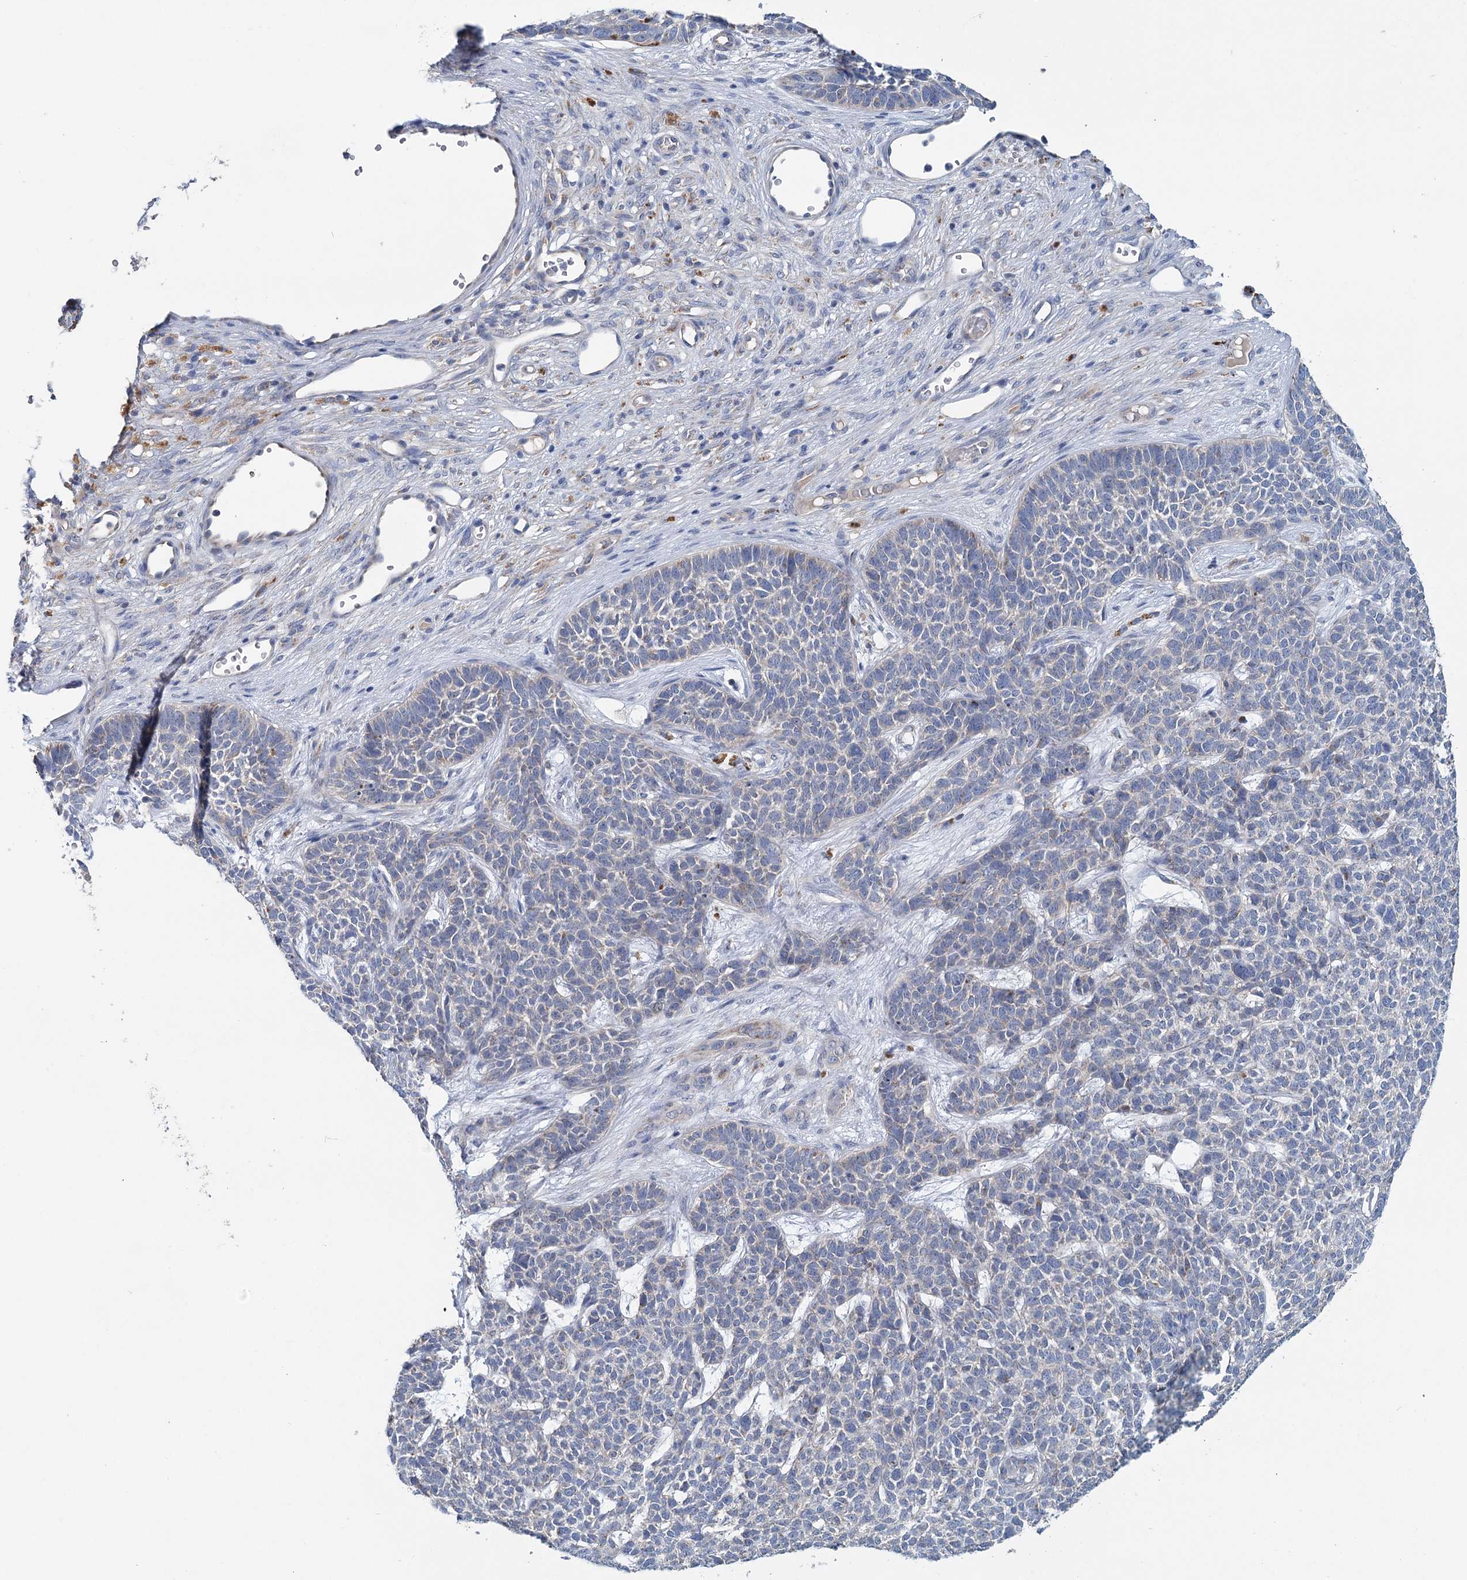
{"staining": {"intensity": "negative", "quantity": "none", "location": "none"}, "tissue": "skin cancer", "cell_type": "Tumor cells", "image_type": "cancer", "snomed": [{"axis": "morphology", "description": "Basal cell carcinoma"}, {"axis": "topography", "description": "Skin"}], "caption": "Human basal cell carcinoma (skin) stained for a protein using immunohistochemistry reveals no expression in tumor cells.", "gene": "ANKRD16", "patient": {"sex": "female", "age": 84}}